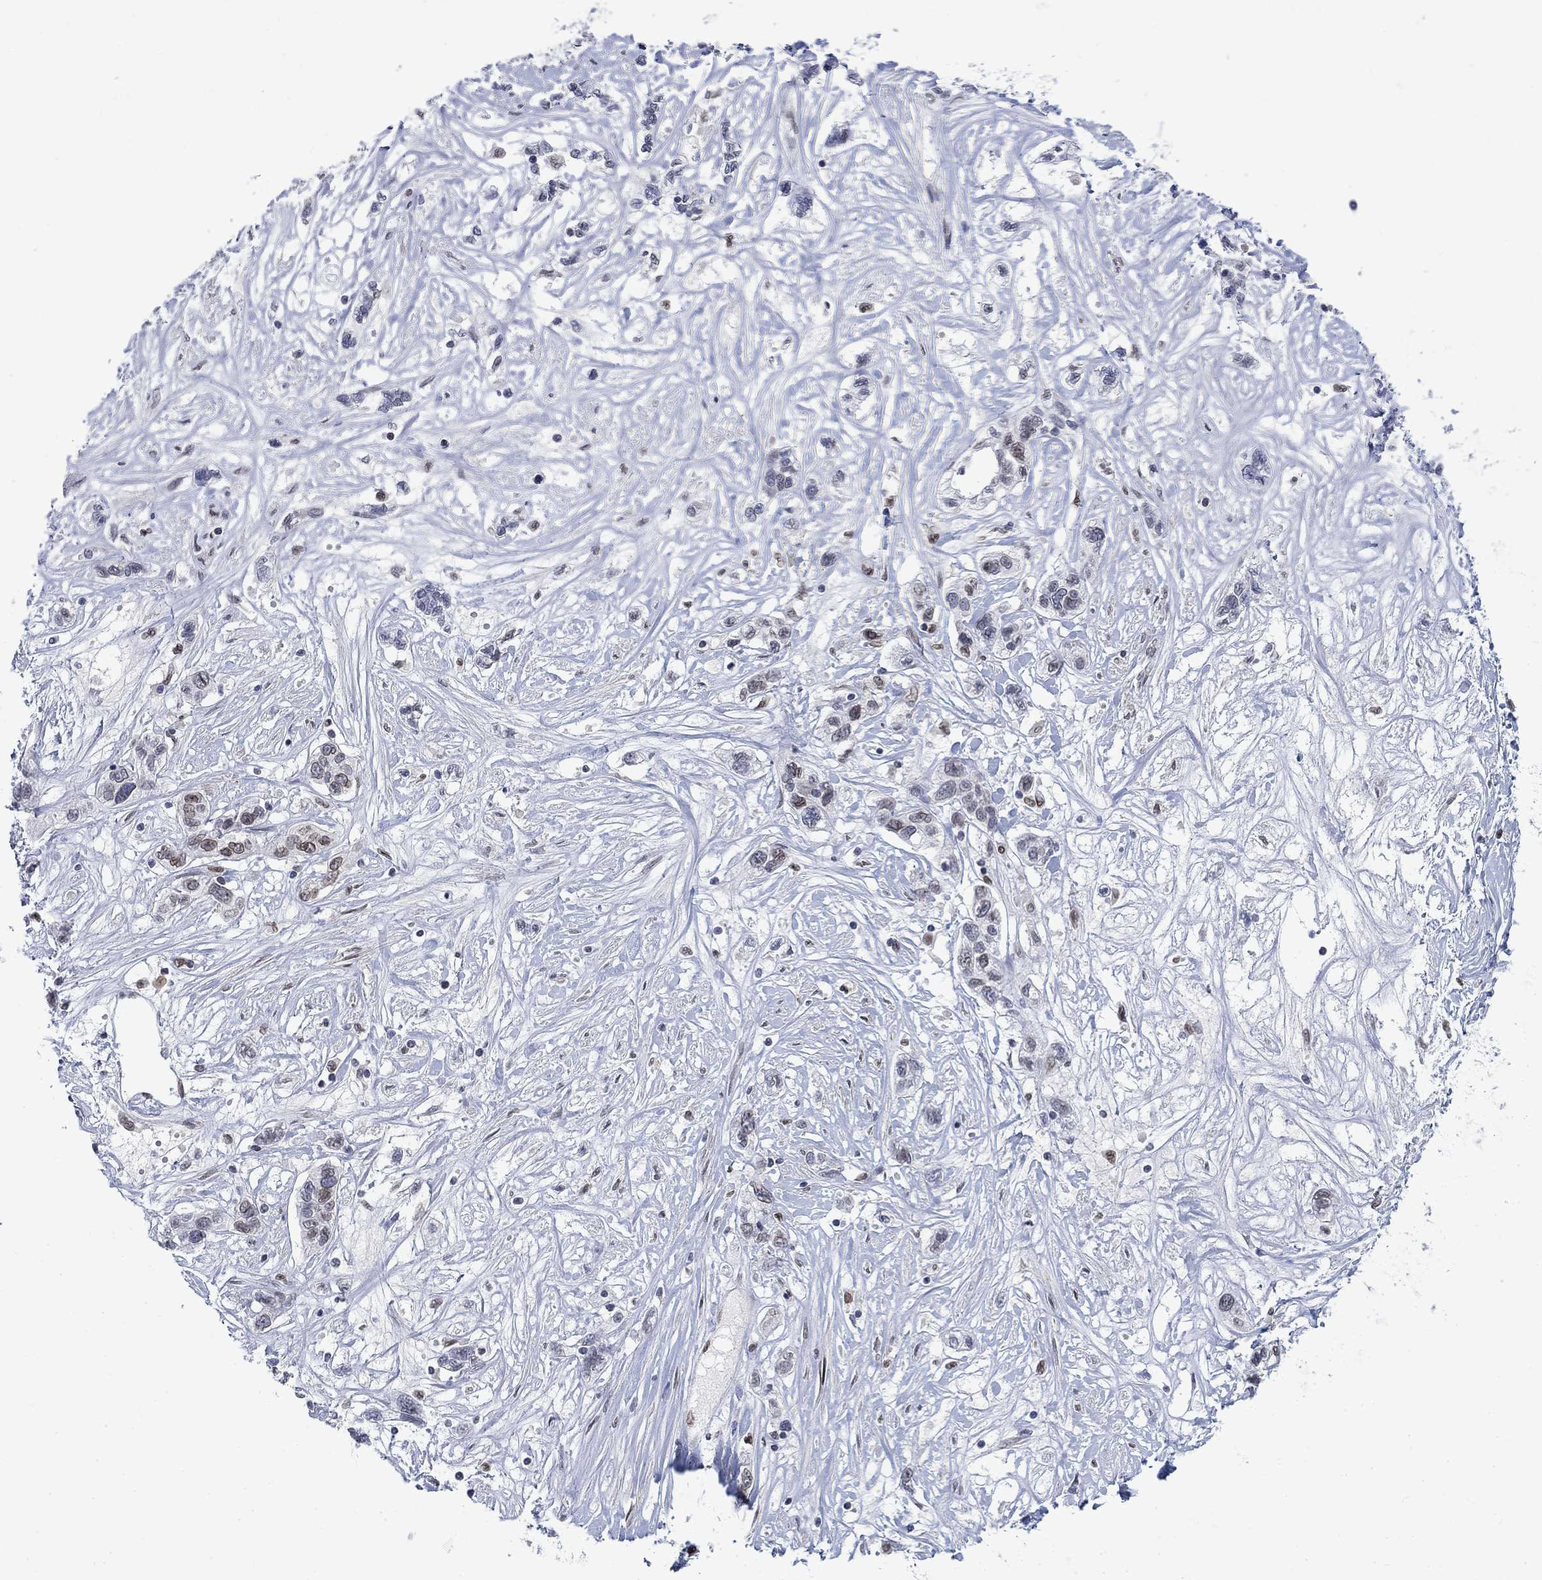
{"staining": {"intensity": "strong", "quantity": "<25%", "location": "cytoplasmic/membranous,nuclear"}, "tissue": "liver cancer", "cell_type": "Tumor cells", "image_type": "cancer", "snomed": [{"axis": "morphology", "description": "Adenocarcinoma, NOS"}, {"axis": "morphology", "description": "Cholangiocarcinoma"}, {"axis": "topography", "description": "Liver"}], "caption": "Immunohistochemical staining of liver cancer exhibits medium levels of strong cytoplasmic/membranous and nuclear positivity in approximately <25% of tumor cells.", "gene": "TOR1AIP1", "patient": {"sex": "male", "age": 64}}